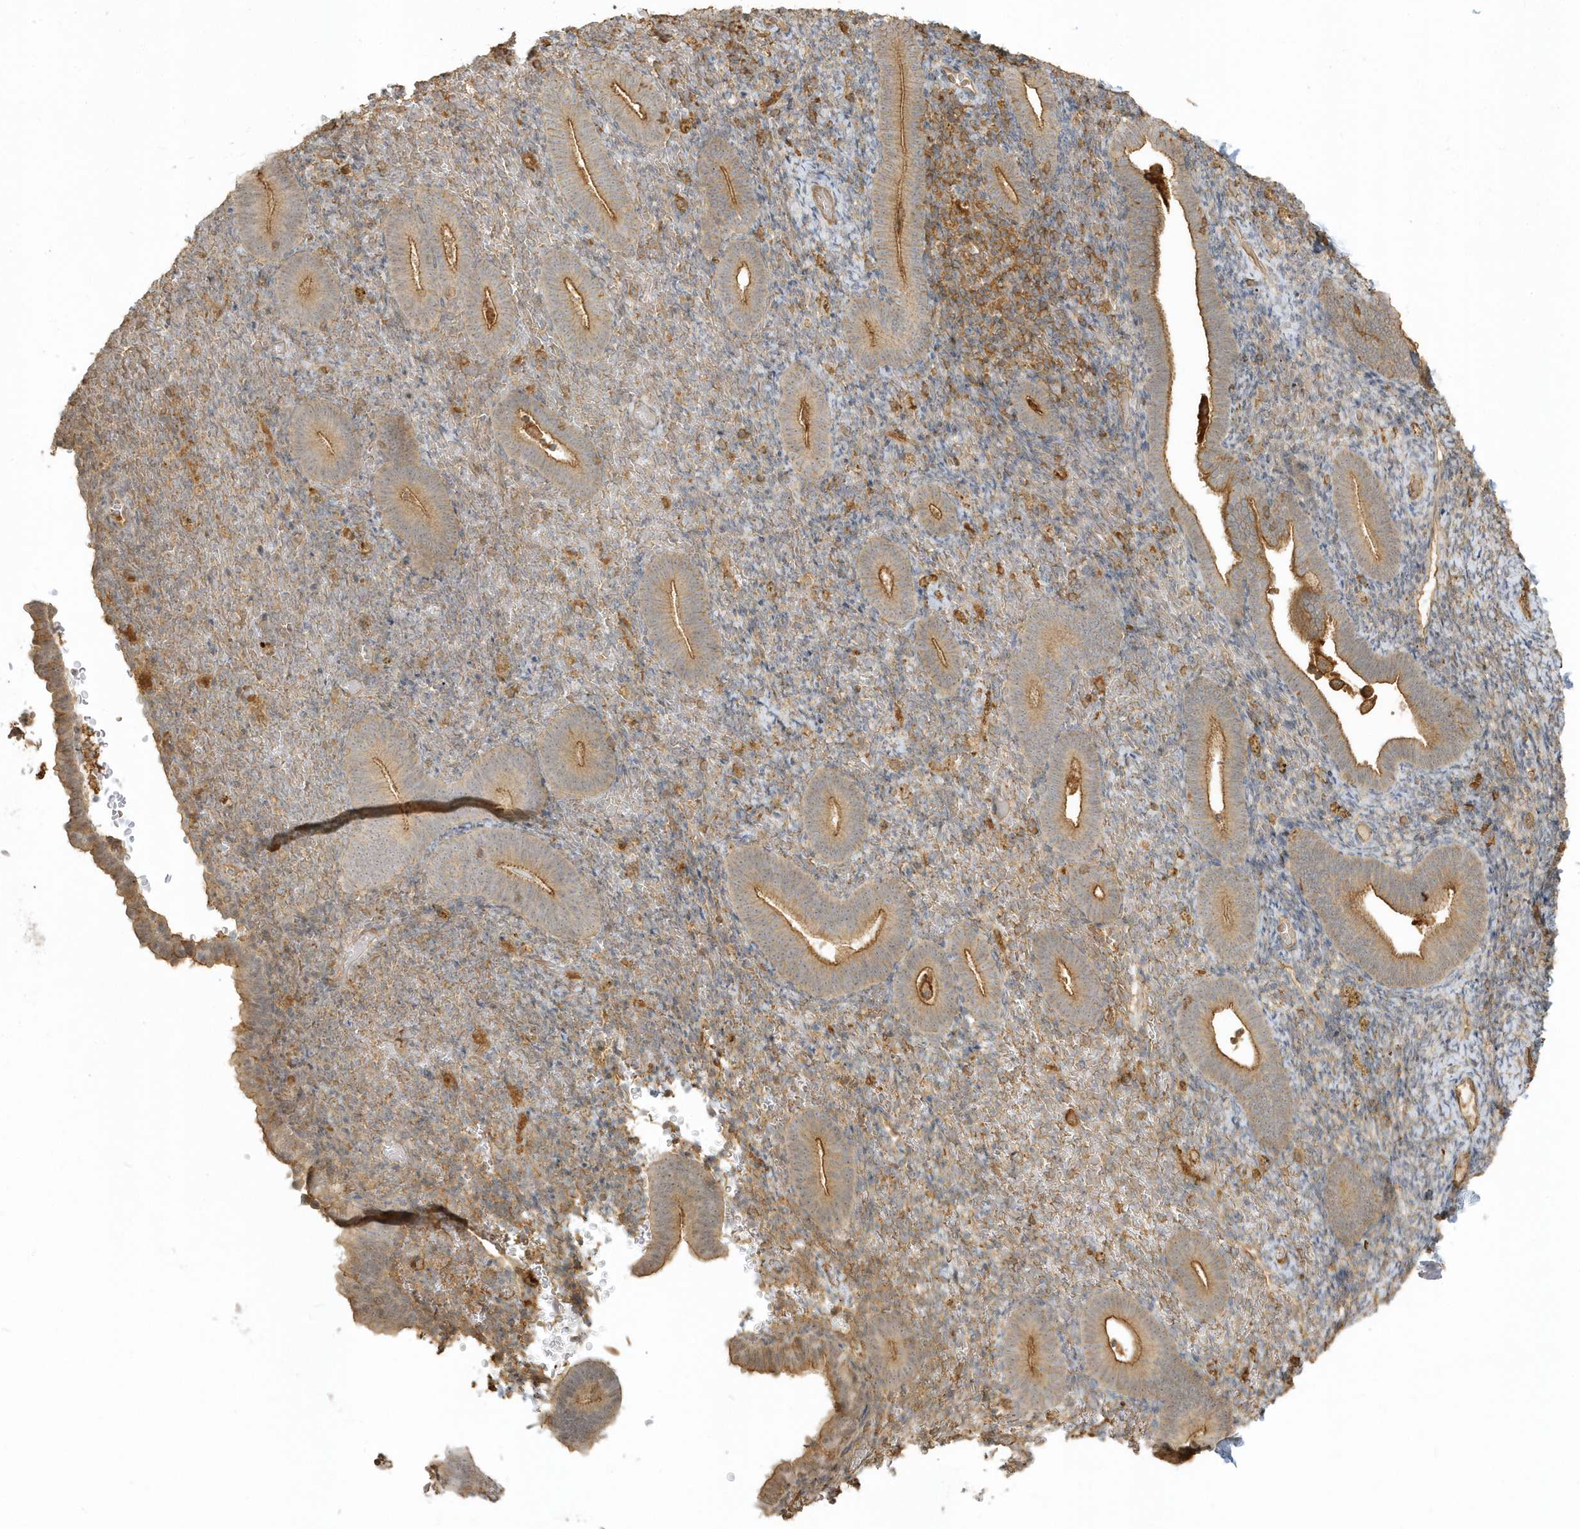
{"staining": {"intensity": "moderate", "quantity": "25%-75%", "location": "cytoplasmic/membranous"}, "tissue": "endometrium", "cell_type": "Cells in endometrial stroma", "image_type": "normal", "snomed": [{"axis": "morphology", "description": "Normal tissue, NOS"}, {"axis": "topography", "description": "Endometrium"}], "caption": "The photomicrograph exhibits immunohistochemical staining of benign endometrium. There is moderate cytoplasmic/membranous staining is appreciated in approximately 25%-75% of cells in endometrial stroma. (IHC, brightfield microscopy, high magnification).", "gene": "ZBTB8A", "patient": {"sex": "female", "age": 51}}